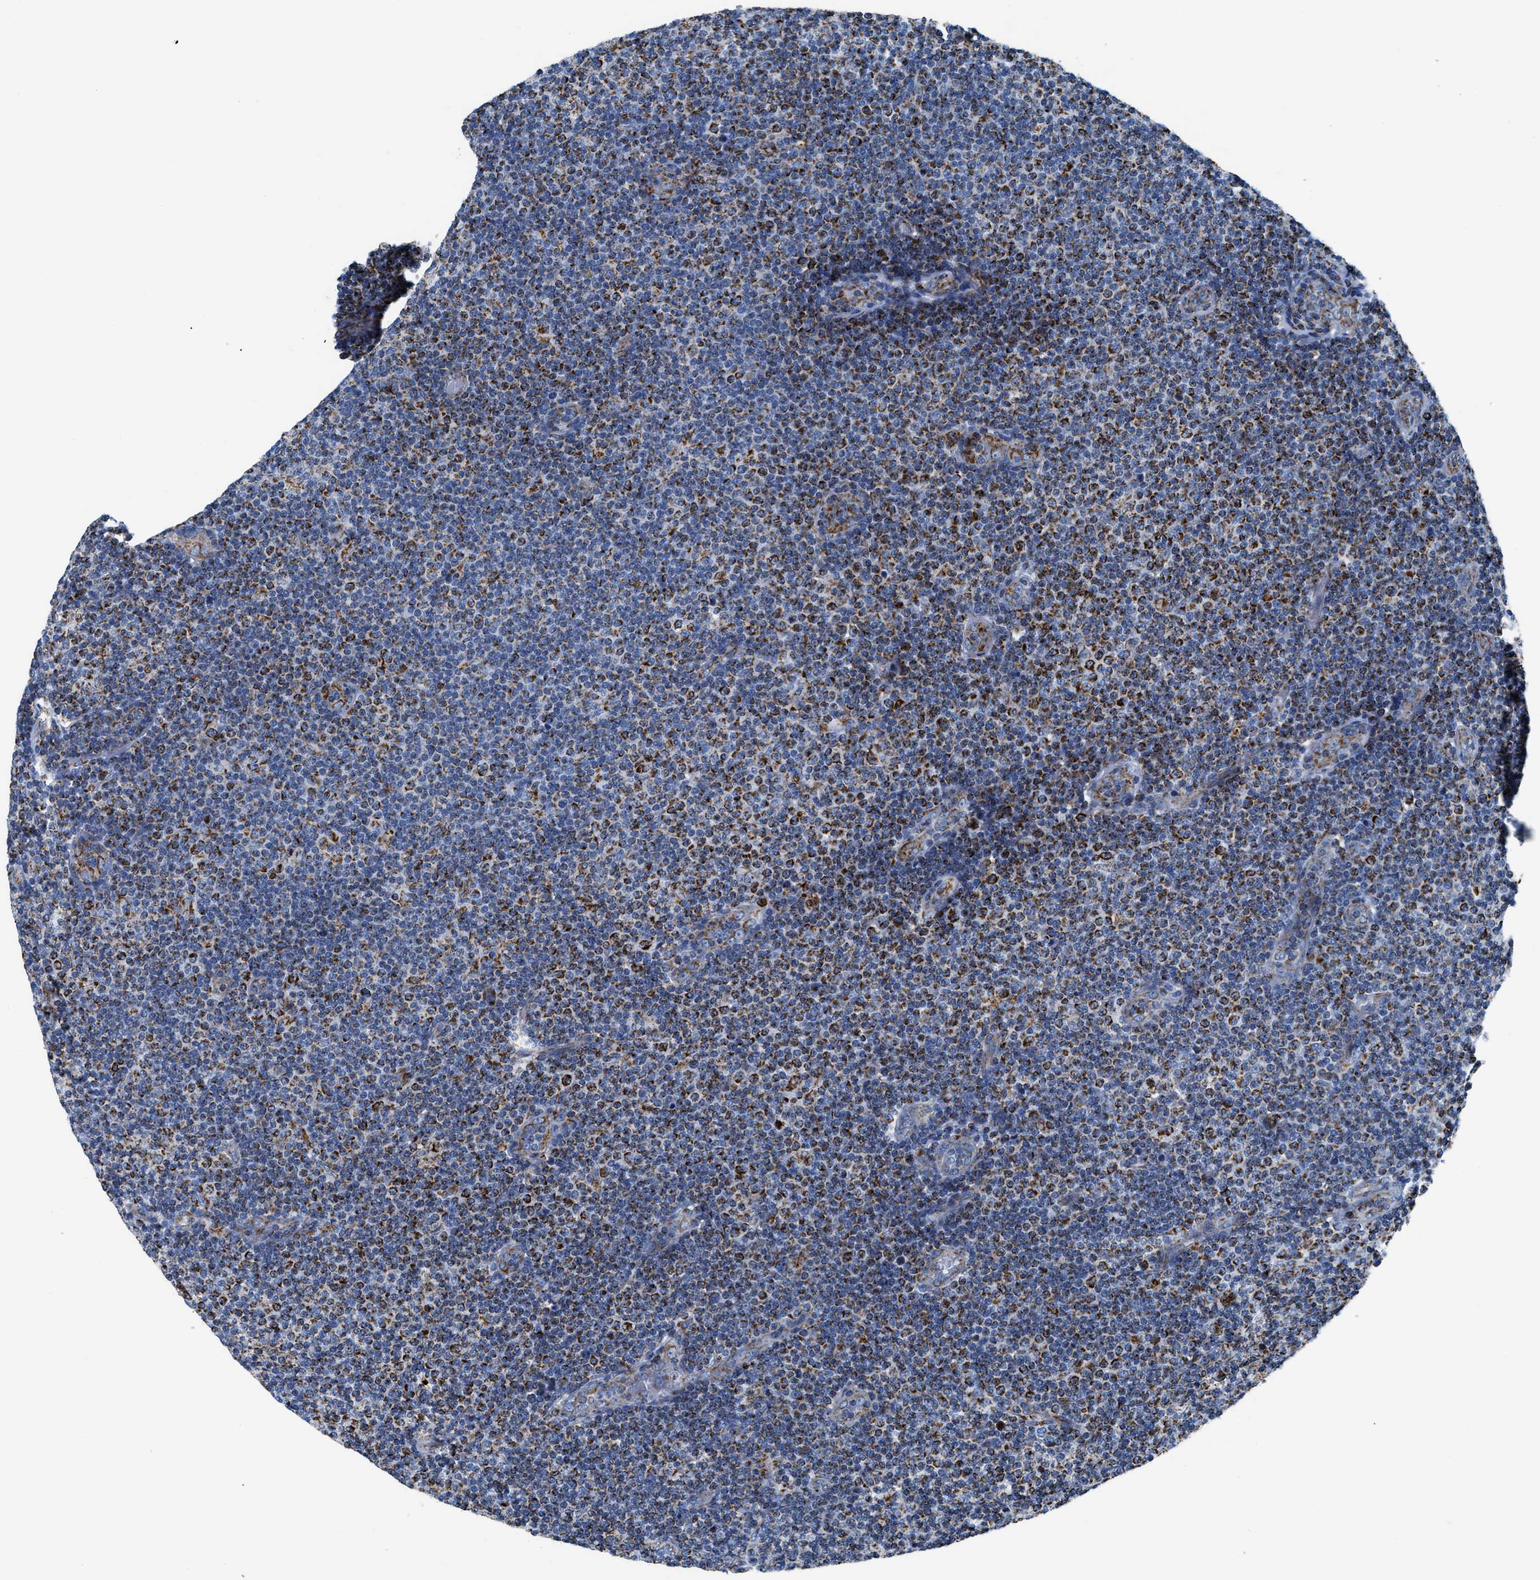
{"staining": {"intensity": "strong", "quantity": "25%-75%", "location": "cytoplasmic/membranous"}, "tissue": "lymphoma", "cell_type": "Tumor cells", "image_type": "cancer", "snomed": [{"axis": "morphology", "description": "Malignant lymphoma, non-Hodgkin's type, Low grade"}, {"axis": "topography", "description": "Lymph node"}], "caption": "The immunohistochemical stain shows strong cytoplasmic/membranous positivity in tumor cells of malignant lymphoma, non-Hodgkin's type (low-grade) tissue.", "gene": "ZDHHC3", "patient": {"sex": "male", "age": 83}}